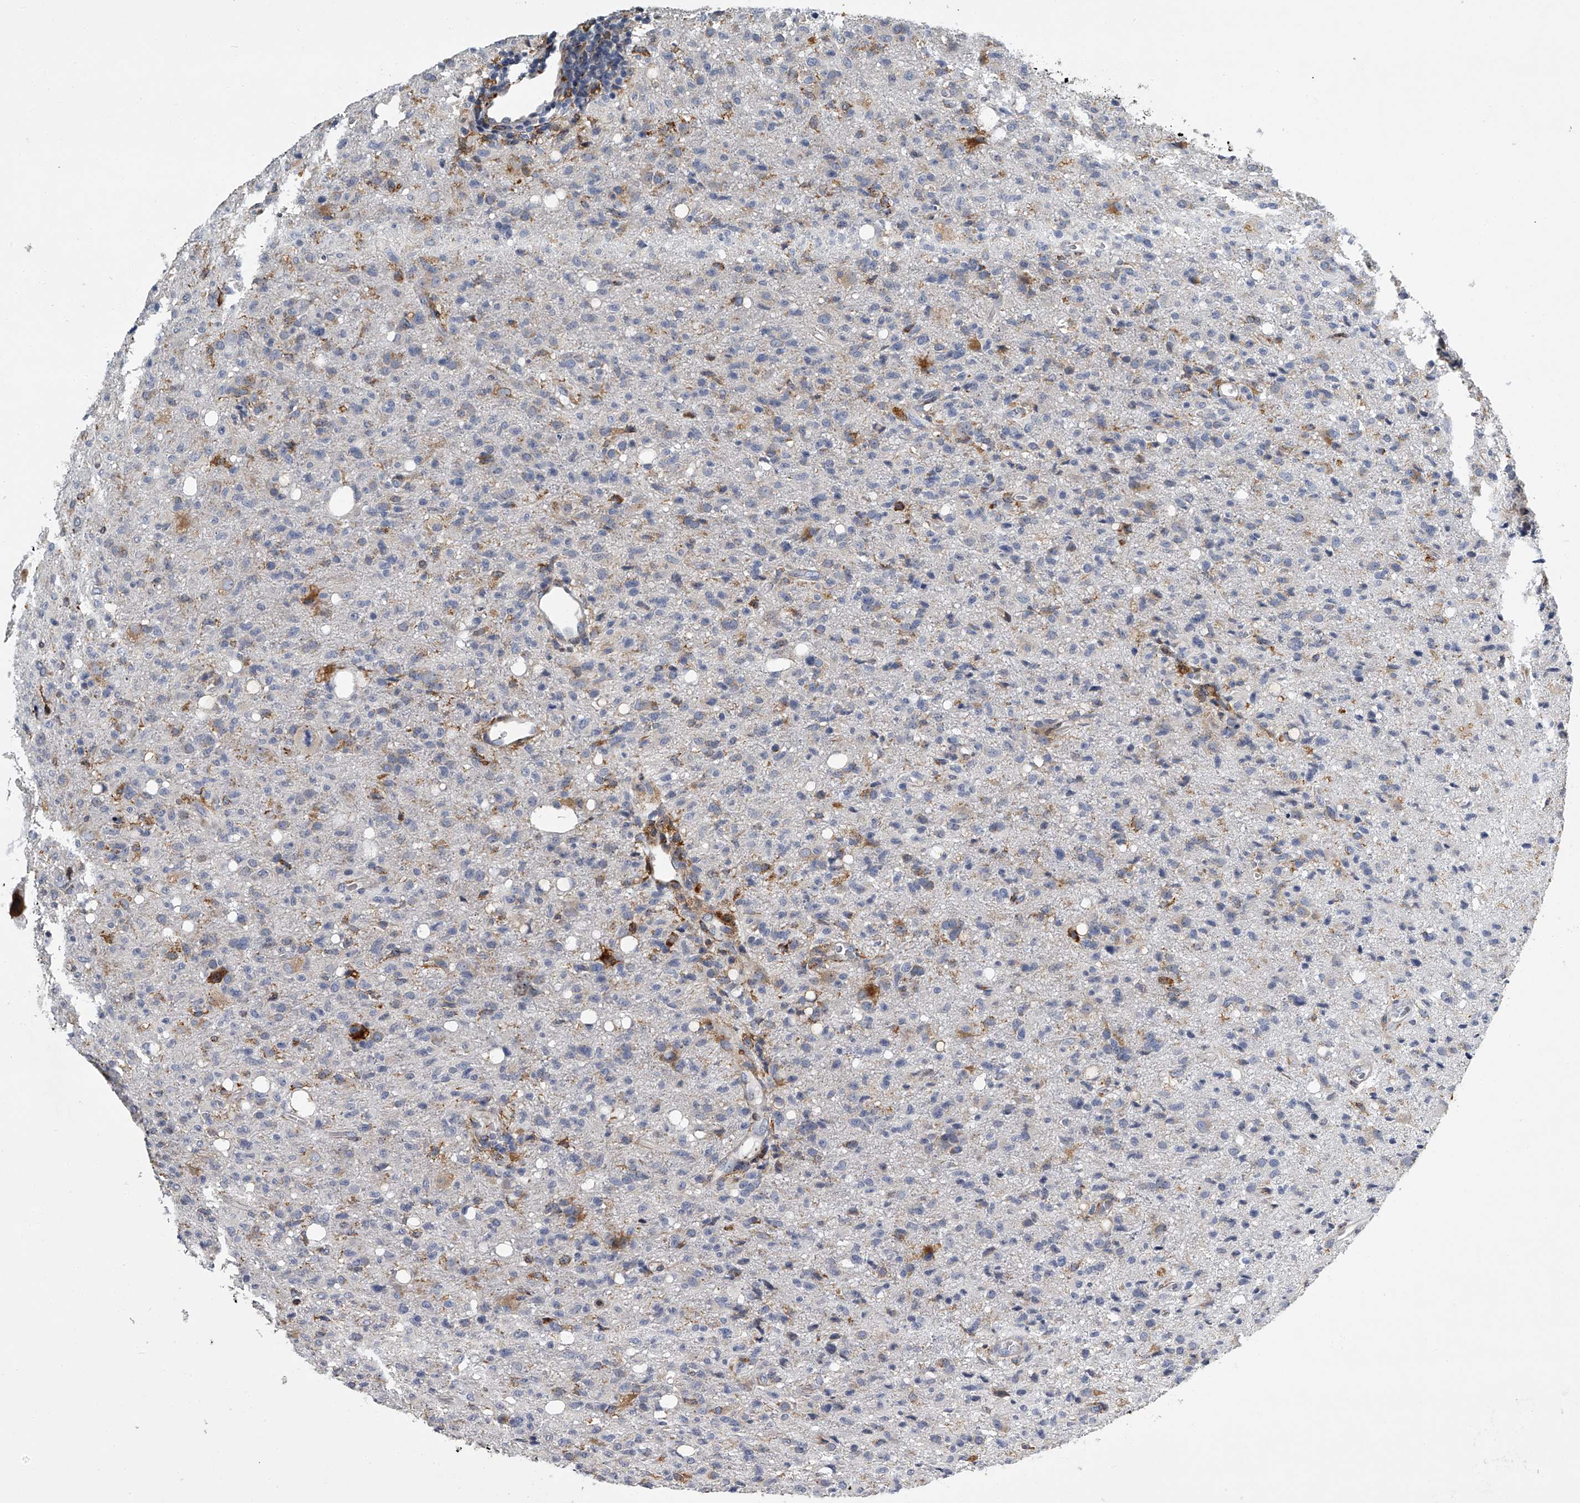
{"staining": {"intensity": "negative", "quantity": "none", "location": "none"}, "tissue": "glioma", "cell_type": "Tumor cells", "image_type": "cancer", "snomed": [{"axis": "morphology", "description": "Glioma, malignant, High grade"}, {"axis": "topography", "description": "Brain"}], "caption": "This is a image of IHC staining of high-grade glioma (malignant), which shows no staining in tumor cells.", "gene": "TMEM63C", "patient": {"sex": "female", "age": 57}}